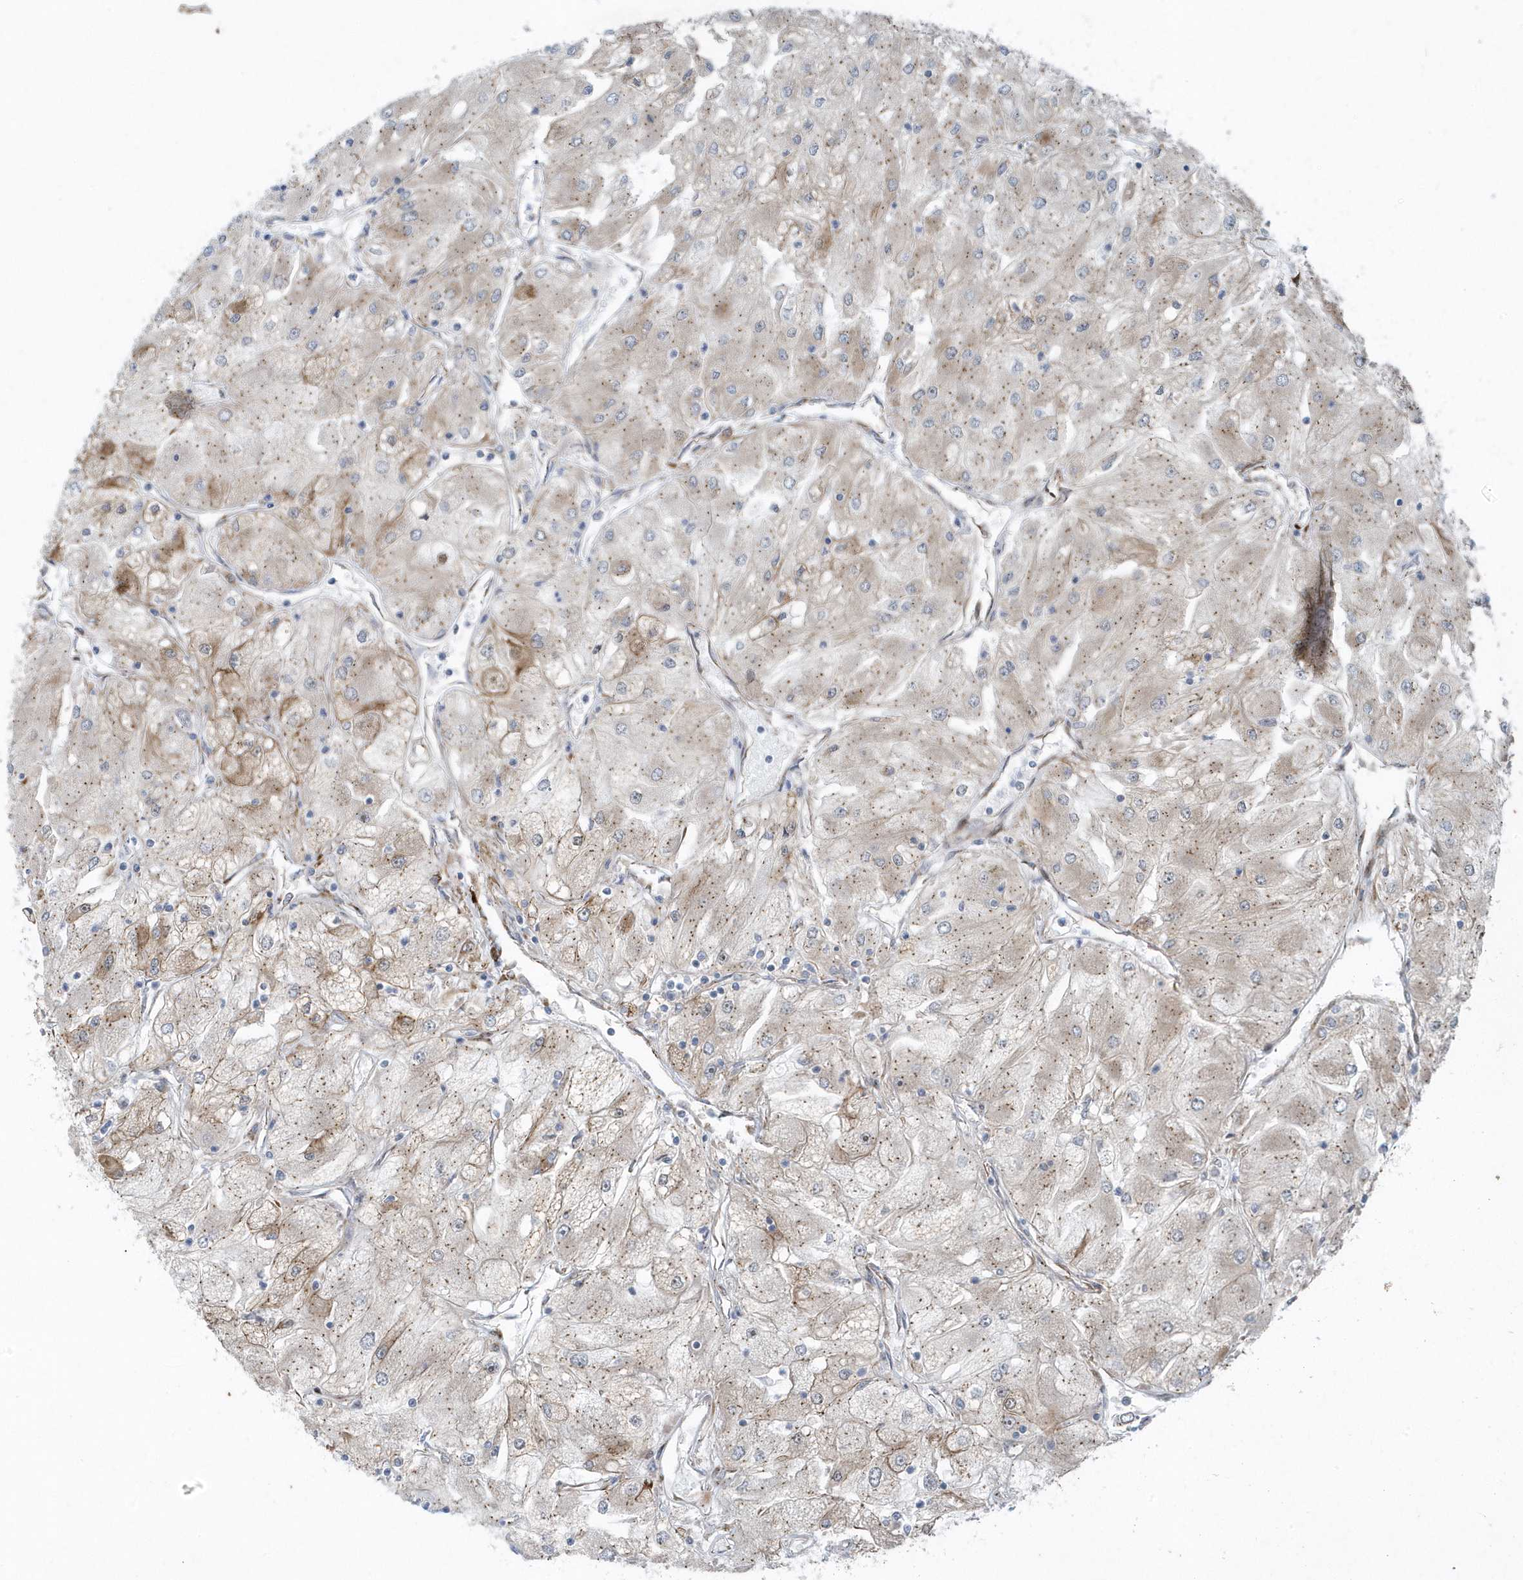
{"staining": {"intensity": "weak", "quantity": "25%-75%", "location": "cytoplasmic/membranous"}, "tissue": "renal cancer", "cell_type": "Tumor cells", "image_type": "cancer", "snomed": [{"axis": "morphology", "description": "Adenocarcinoma, NOS"}, {"axis": "topography", "description": "Kidney"}], "caption": "Weak cytoplasmic/membranous protein staining is identified in about 25%-75% of tumor cells in renal cancer (adenocarcinoma).", "gene": "FAM98A", "patient": {"sex": "male", "age": 80}}